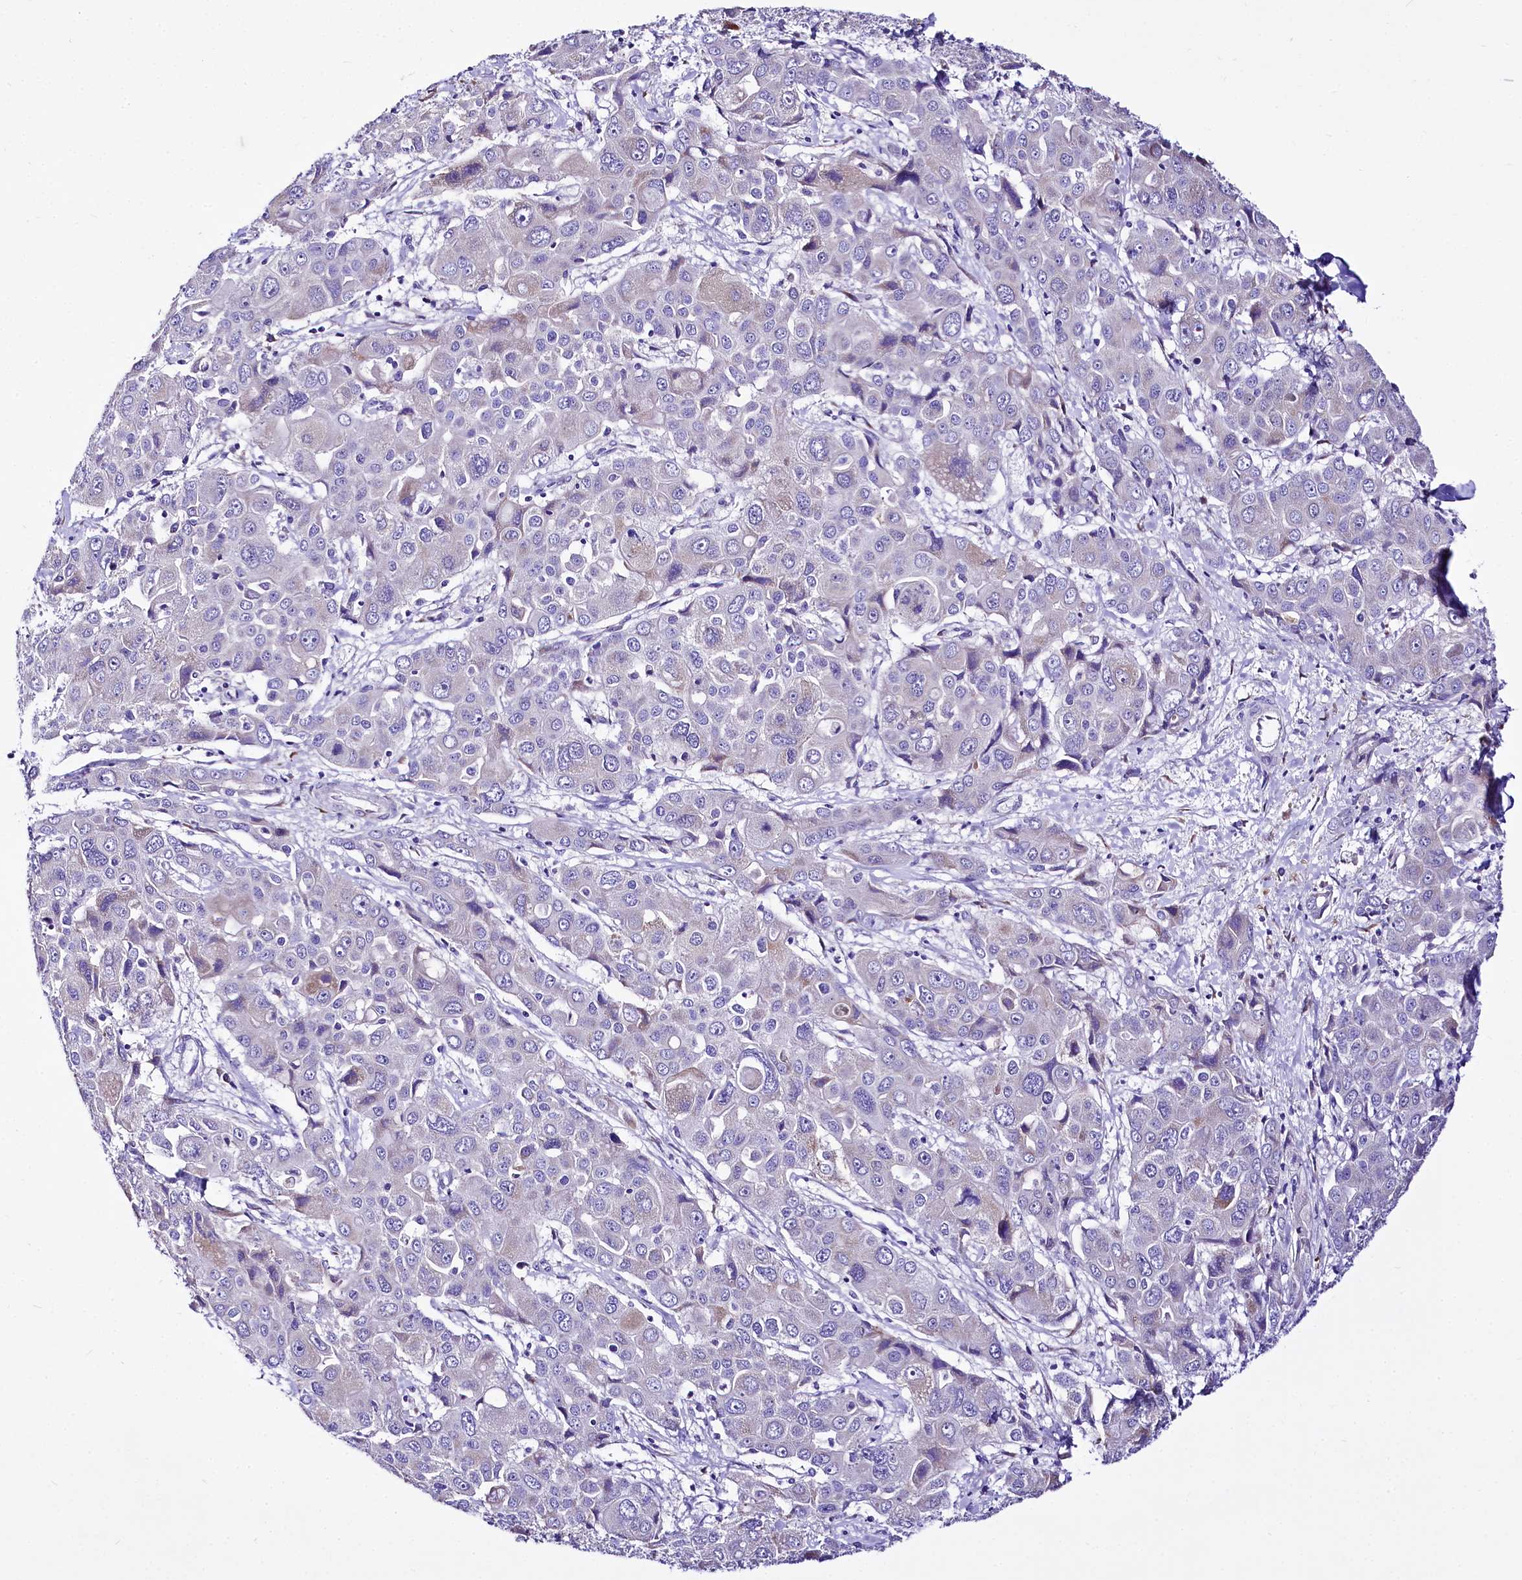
{"staining": {"intensity": "weak", "quantity": "<25%", "location": "cytoplasmic/membranous"}, "tissue": "liver cancer", "cell_type": "Tumor cells", "image_type": "cancer", "snomed": [{"axis": "morphology", "description": "Cholangiocarcinoma"}, {"axis": "topography", "description": "Liver"}], "caption": "Immunohistochemistry (IHC) histopathology image of liver cancer (cholangiocarcinoma) stained for a protein (brown), which reveals no expression in tumor cells. (DAB (3,3'-diaminobenzidine) IHC with hematoxylin counter stain).", "gene": "A2ML1", "patient": {"sex": "male", "age": 67}}